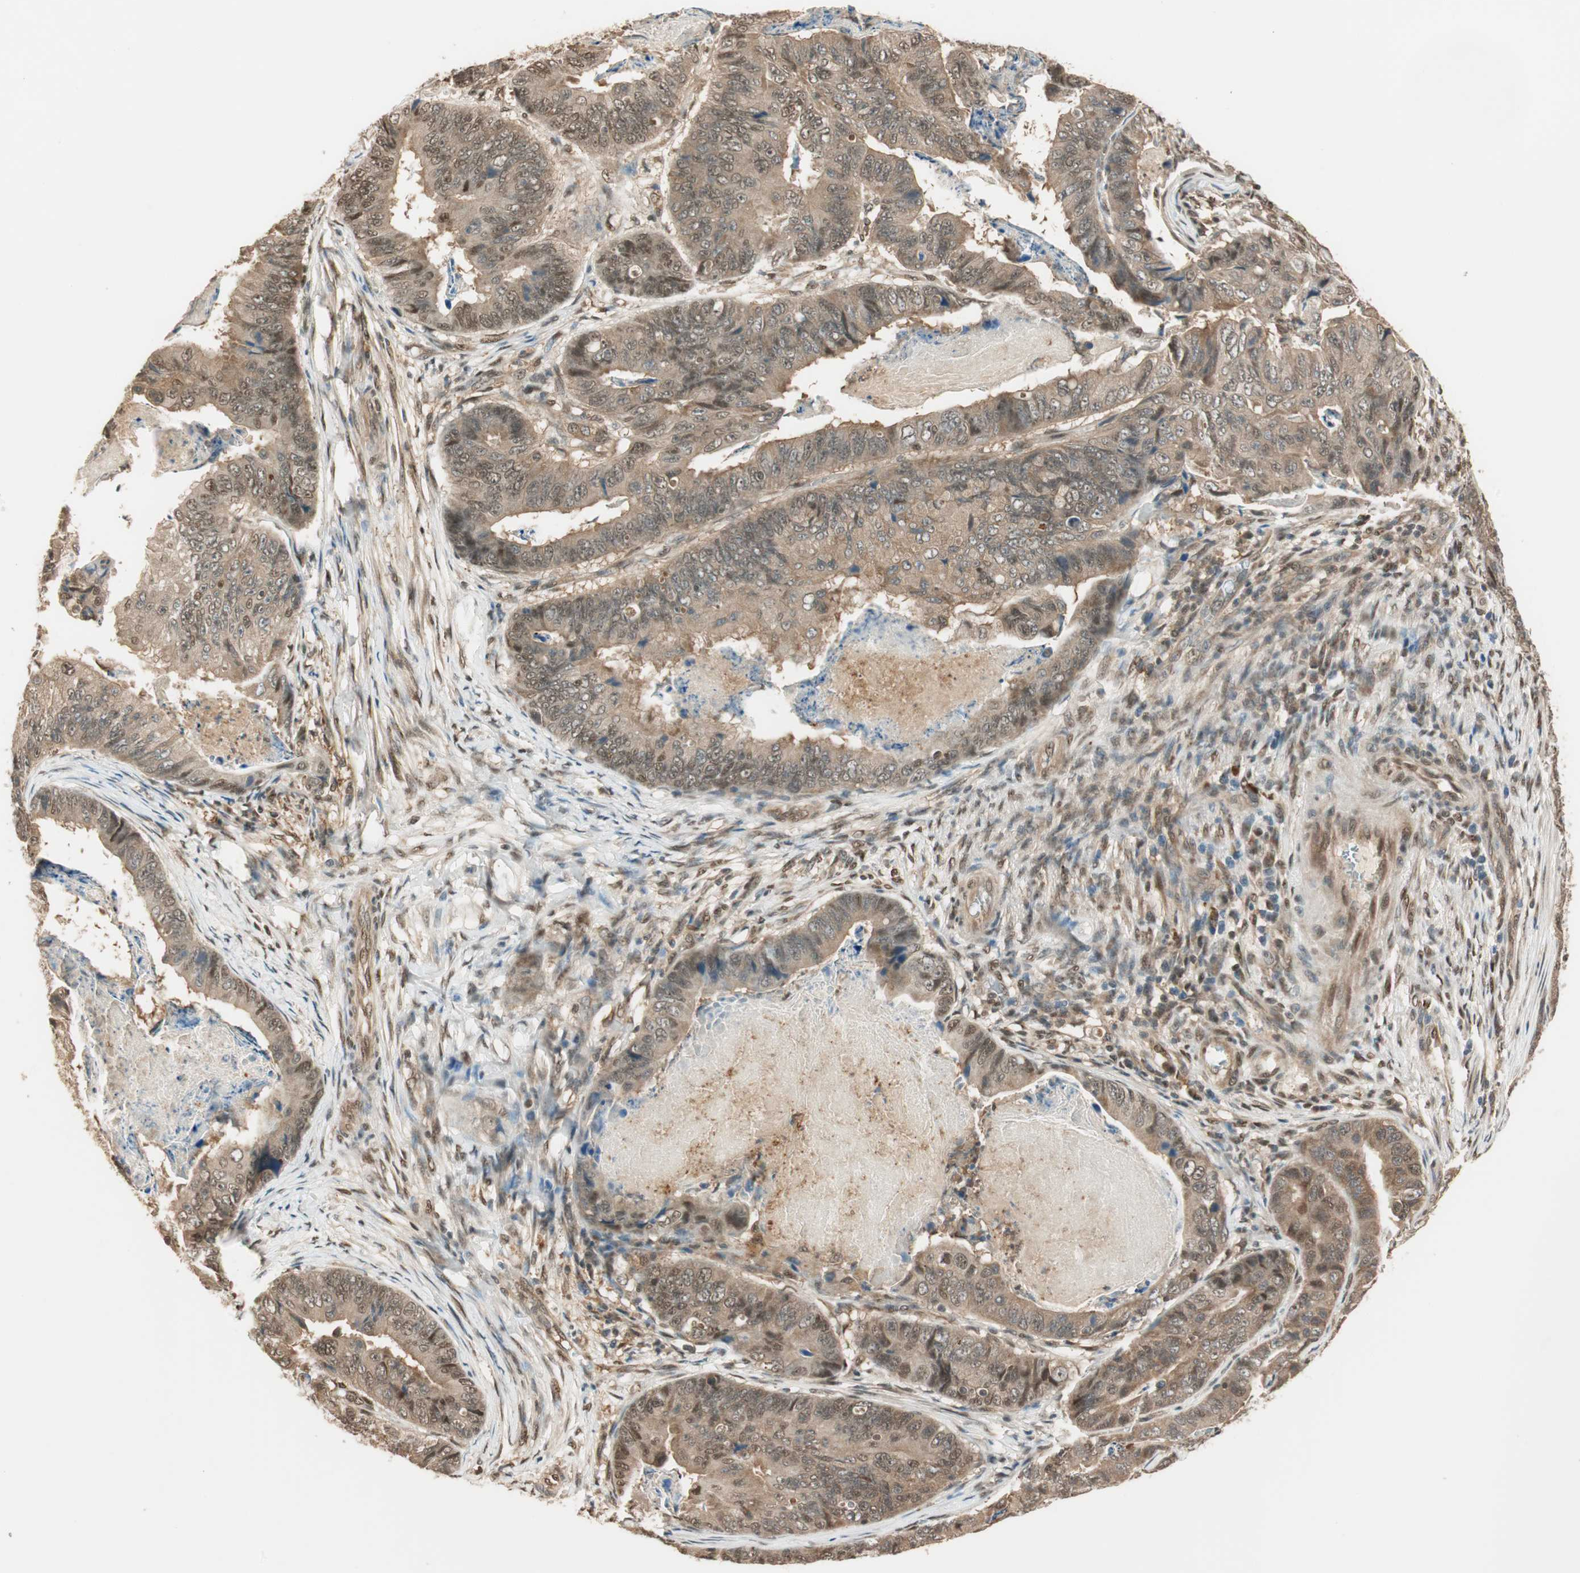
{"staining": {"intensity": "moderate", "quantity": ">75%", "location": "cytoplasmic/membranous,nuclear"}, "tissue": "stomach cancer", "cell_type": "Tumor cells", "image_type": "cancer", "snomed": [{"axis": "morphology", "description": "Adenocarcinoma, NOS"}, {"axis": "topography", "description": "Stomach, lower"}], "caption": "Stomach adenocarcinoma stained with a protein marker displays moderate staining in tumor cells.", "gene": "ZNF443", "patient": {"sex": "male", "age": 77}}